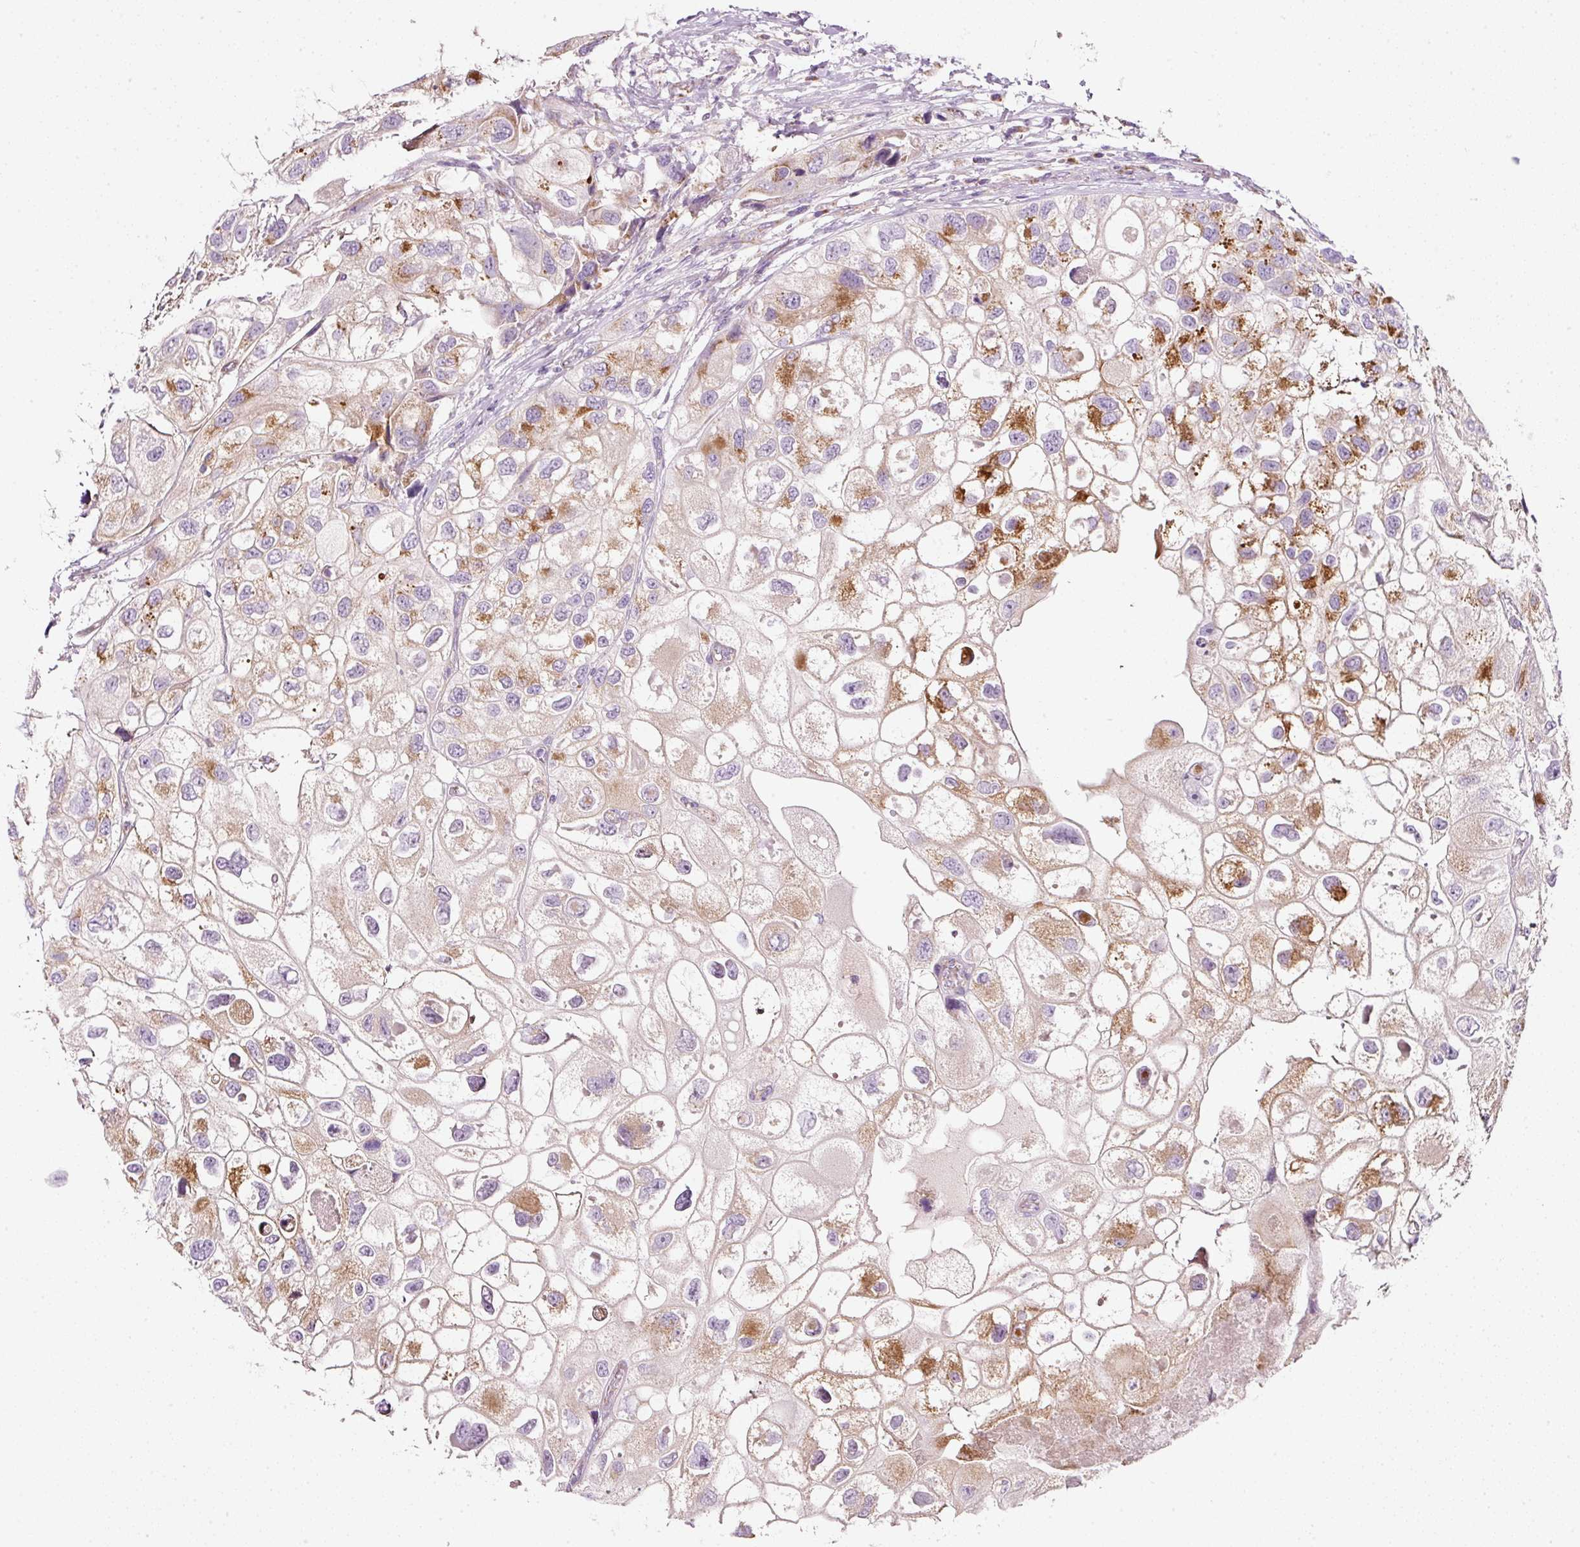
{"staining": {"intensity": "moderate", "quantity": "25%-75%", "location": "cytoplasmic/membranous"}, "tissue": "urothelial cancer", "cell_type": "Tumor cells", "image_type": "cancer", "snomed": [{"axis": "morphology", "description": "Urothelial carcinoma, High grade"}, {"axis": "topography", "description": "Urinary bladder"}], "caption": "About 25%-75% of tumor cells in human urothelial cancer demonstrate moderate cytoplasmic/membranous protein expression as visualized by brown immunohistochemical staining.", "gene": "NDUFA1", "patient": {"sex": "female", "age": 64}}